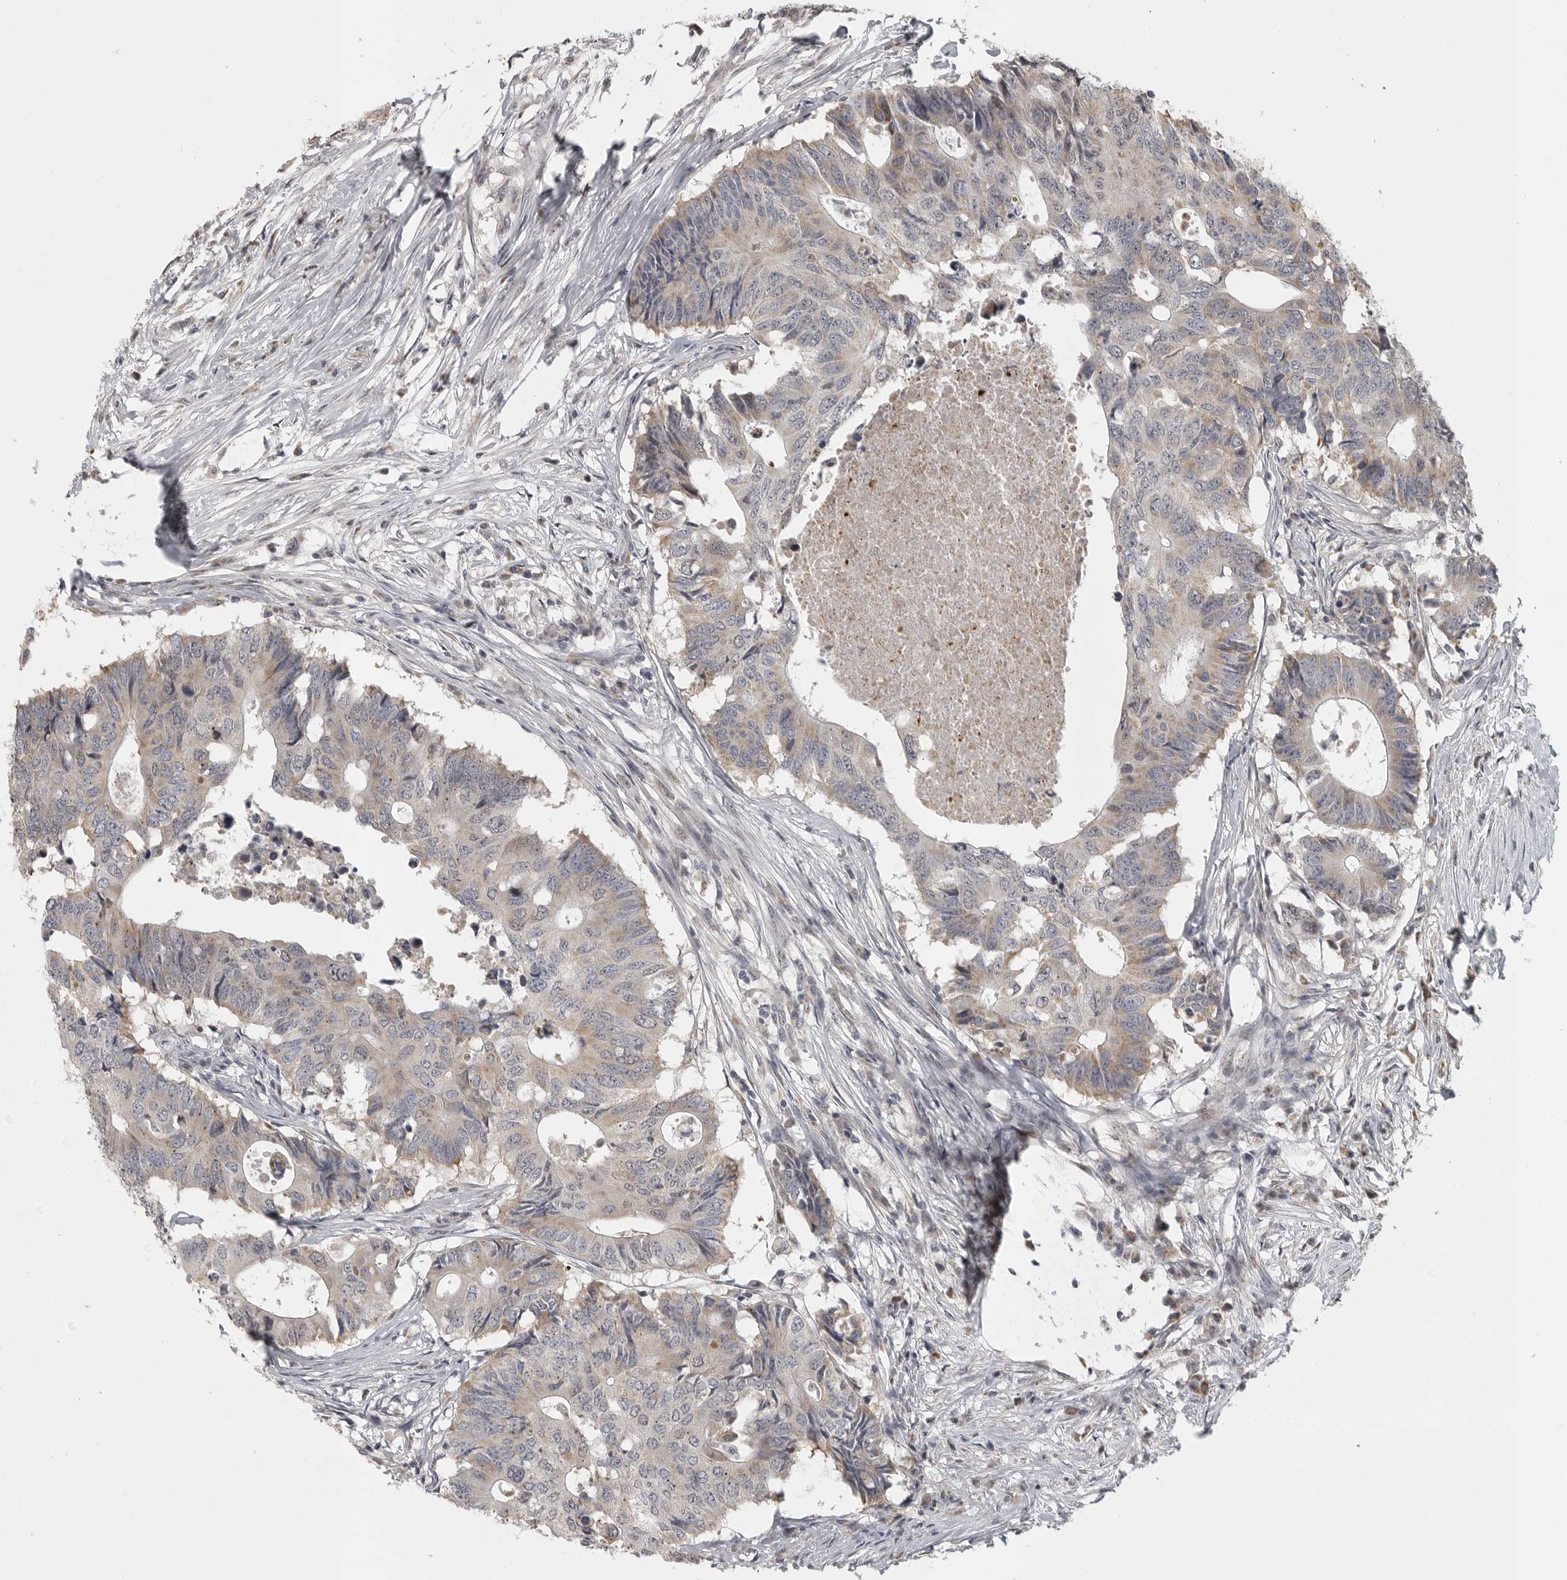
{"staining": {"intensity": "weak", "quantity": "<25%", "location": "cytoplasmic/membranous"}, "tissue": "colorectal cancer", "cell_type": "Tumor cells", "image_type": "cancer", "snomed": [{"axis": "morphology", "description": "Adenocarcinoma, NOS"}, {"axis": "topography", "description": "Colon"}], "caption": "A histopathology image of colorectal cancer stained for a protein demonstrates no brown staining in tumor cells.", "gene": "POLE2", "patient": {"sex": "male", "age": 71}}